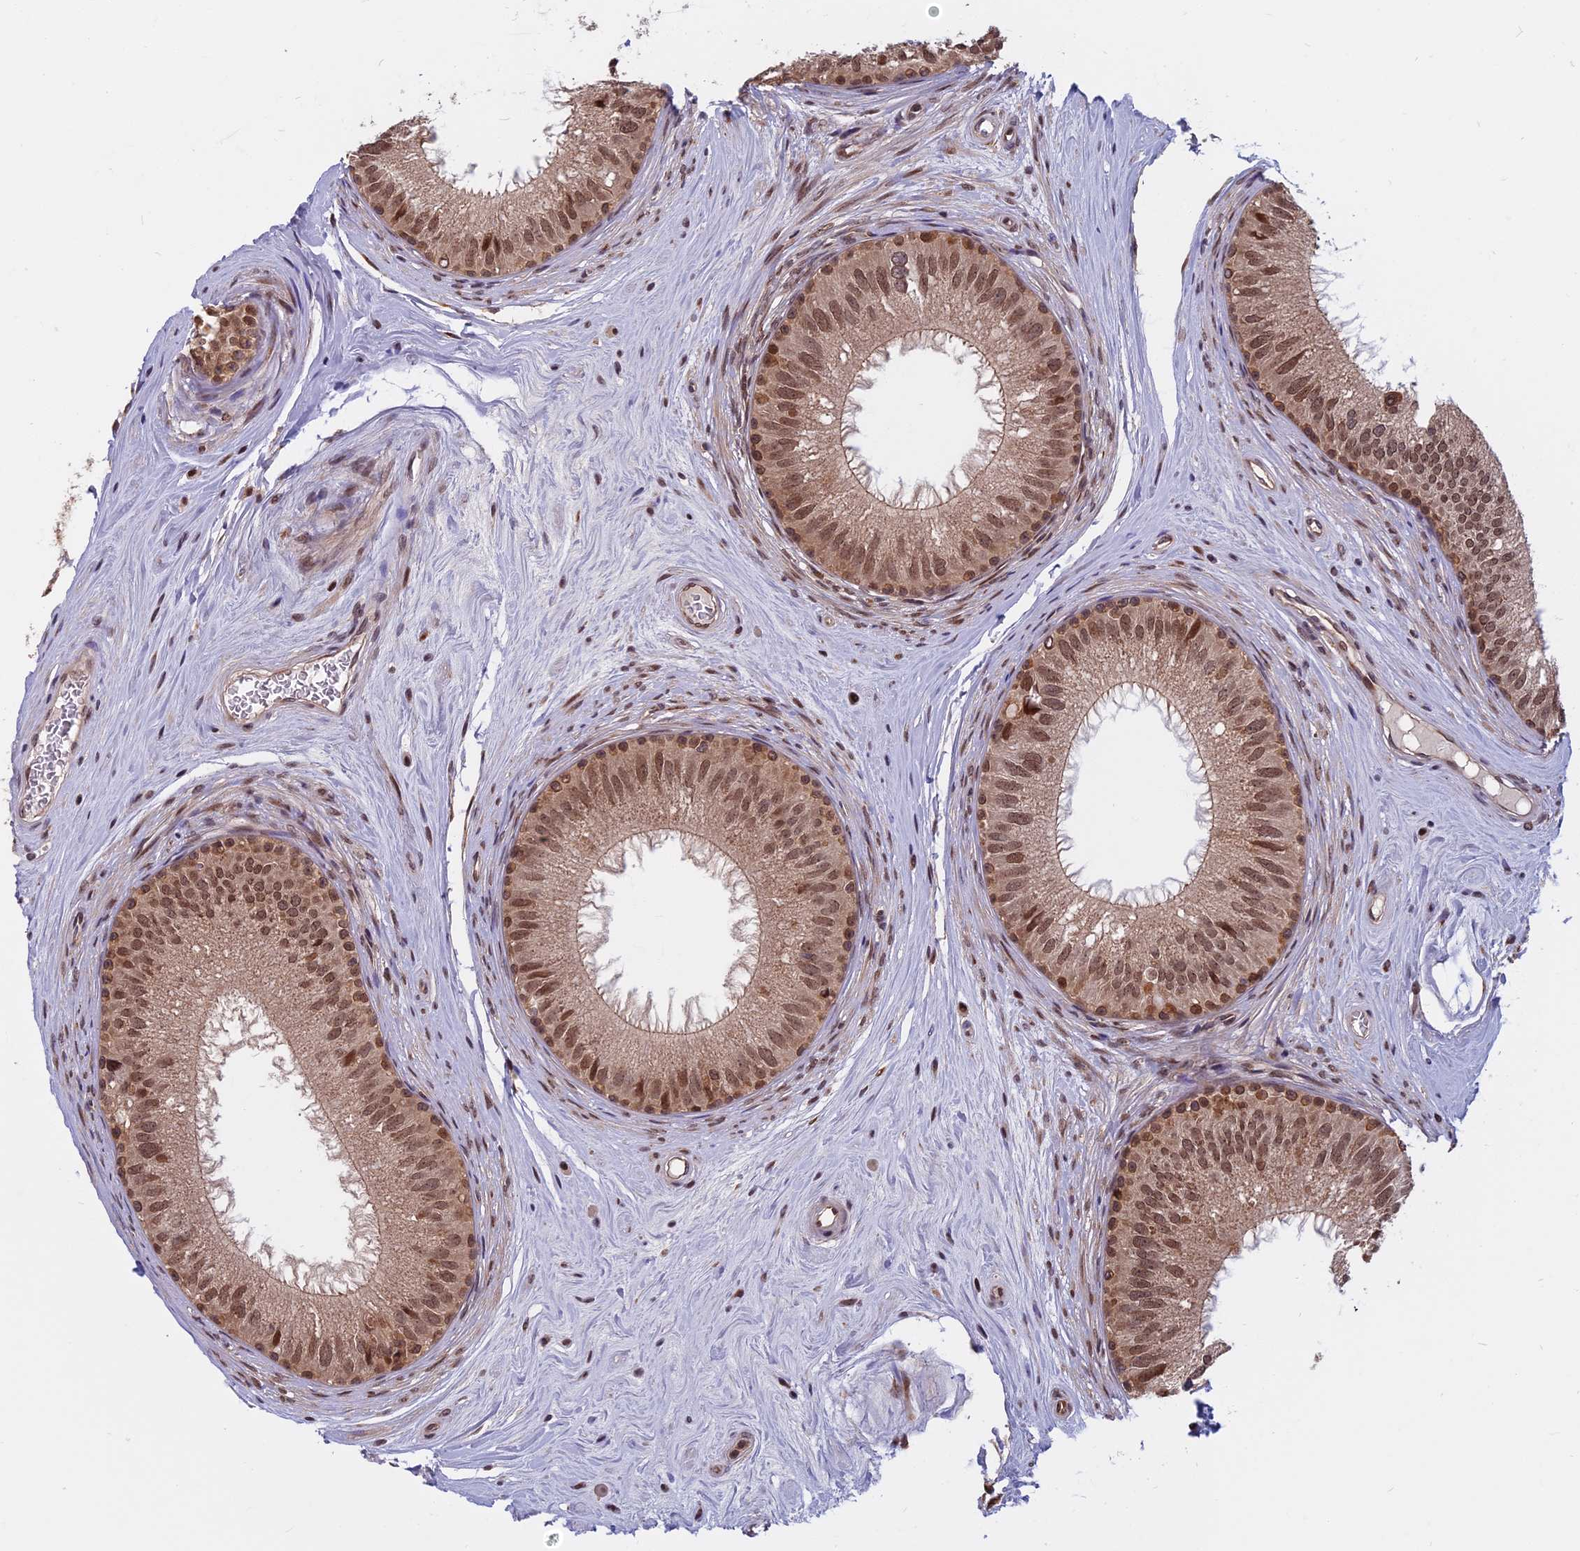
{"staining": {"intensity": "moderate", "quantity": ">75%", "location": "cytoplasmic/membranous,nuclear"}, "tissue": "epididymis", "cell_type": "Glandular cells", "image_type": "normal", "snomed": [{"axis": "morphology", "description": "Normal tissue, NOS"}, {"axis": "topography", "description": "Epididymis"}], "caption": "Protein staining of normal epididymis exhibits moderate cytoplasmic/membranous,nuclear positivity in approximately >75% of glandular cells. Using DAB (3,3'-diaminobenzidine) (brown) and hematoxylin (blue) stains, captured at high magnification using brightfield microscopy.", "gene": "CCDC113", "patient": {"sex": "male", "age": 33}}